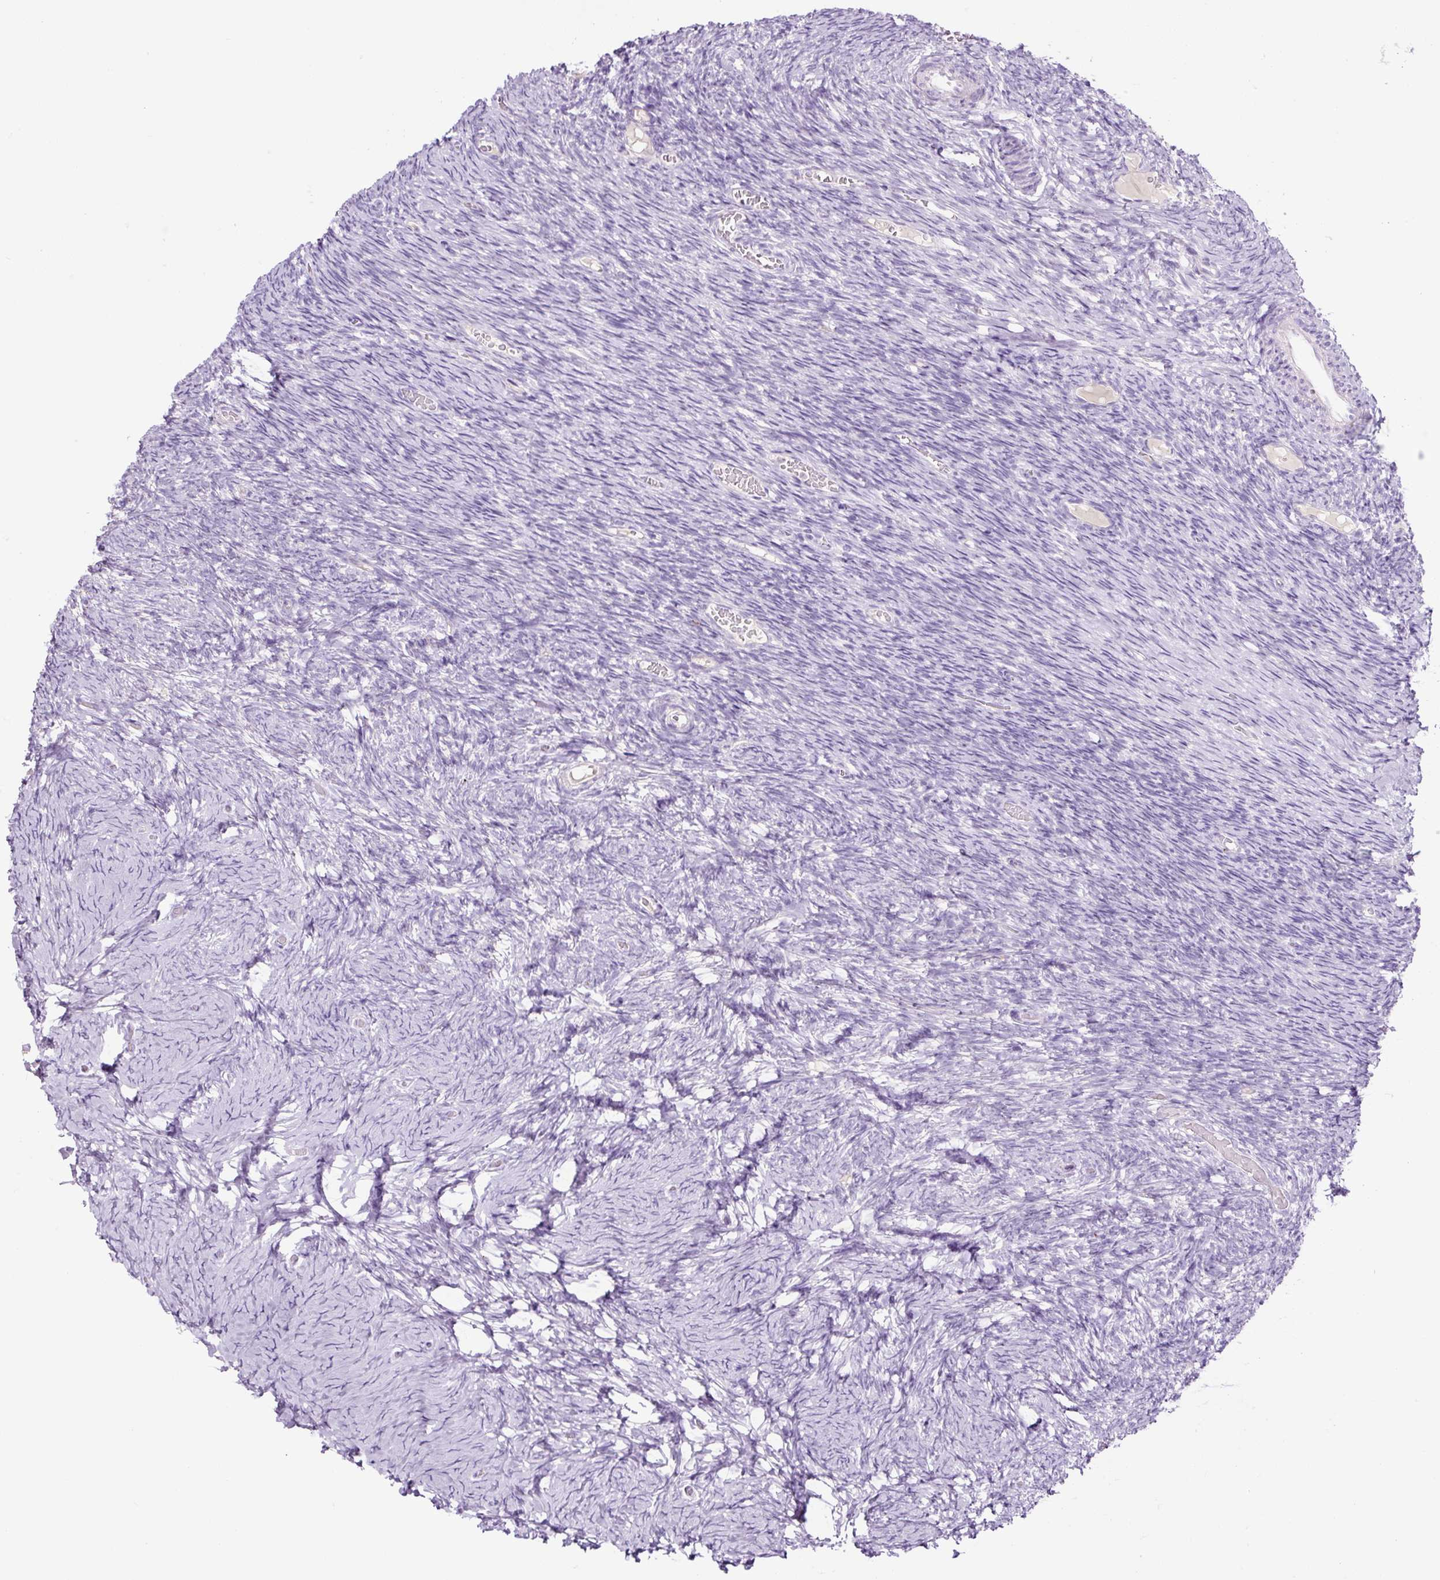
{"staining": {"intensity": "negative", "quantity": "none", "location": "none"}, "tissue": "ovary", "cell_type": "Follicle cells", "image_type": "normal", "snomed": [{"axis": "morphology", "description": "Normal tissue, NOS"}, {"axis": "topography", "description": "Ovary"}], "caption": "Protein analysis of normal ovary reveals no significant expression in follicle cells. (DAB immunohistochemistry visualized using brightfield microscopy, high magnification).", "gene": "RNF212B", "patient": {"sex": "female", "age": 39}}